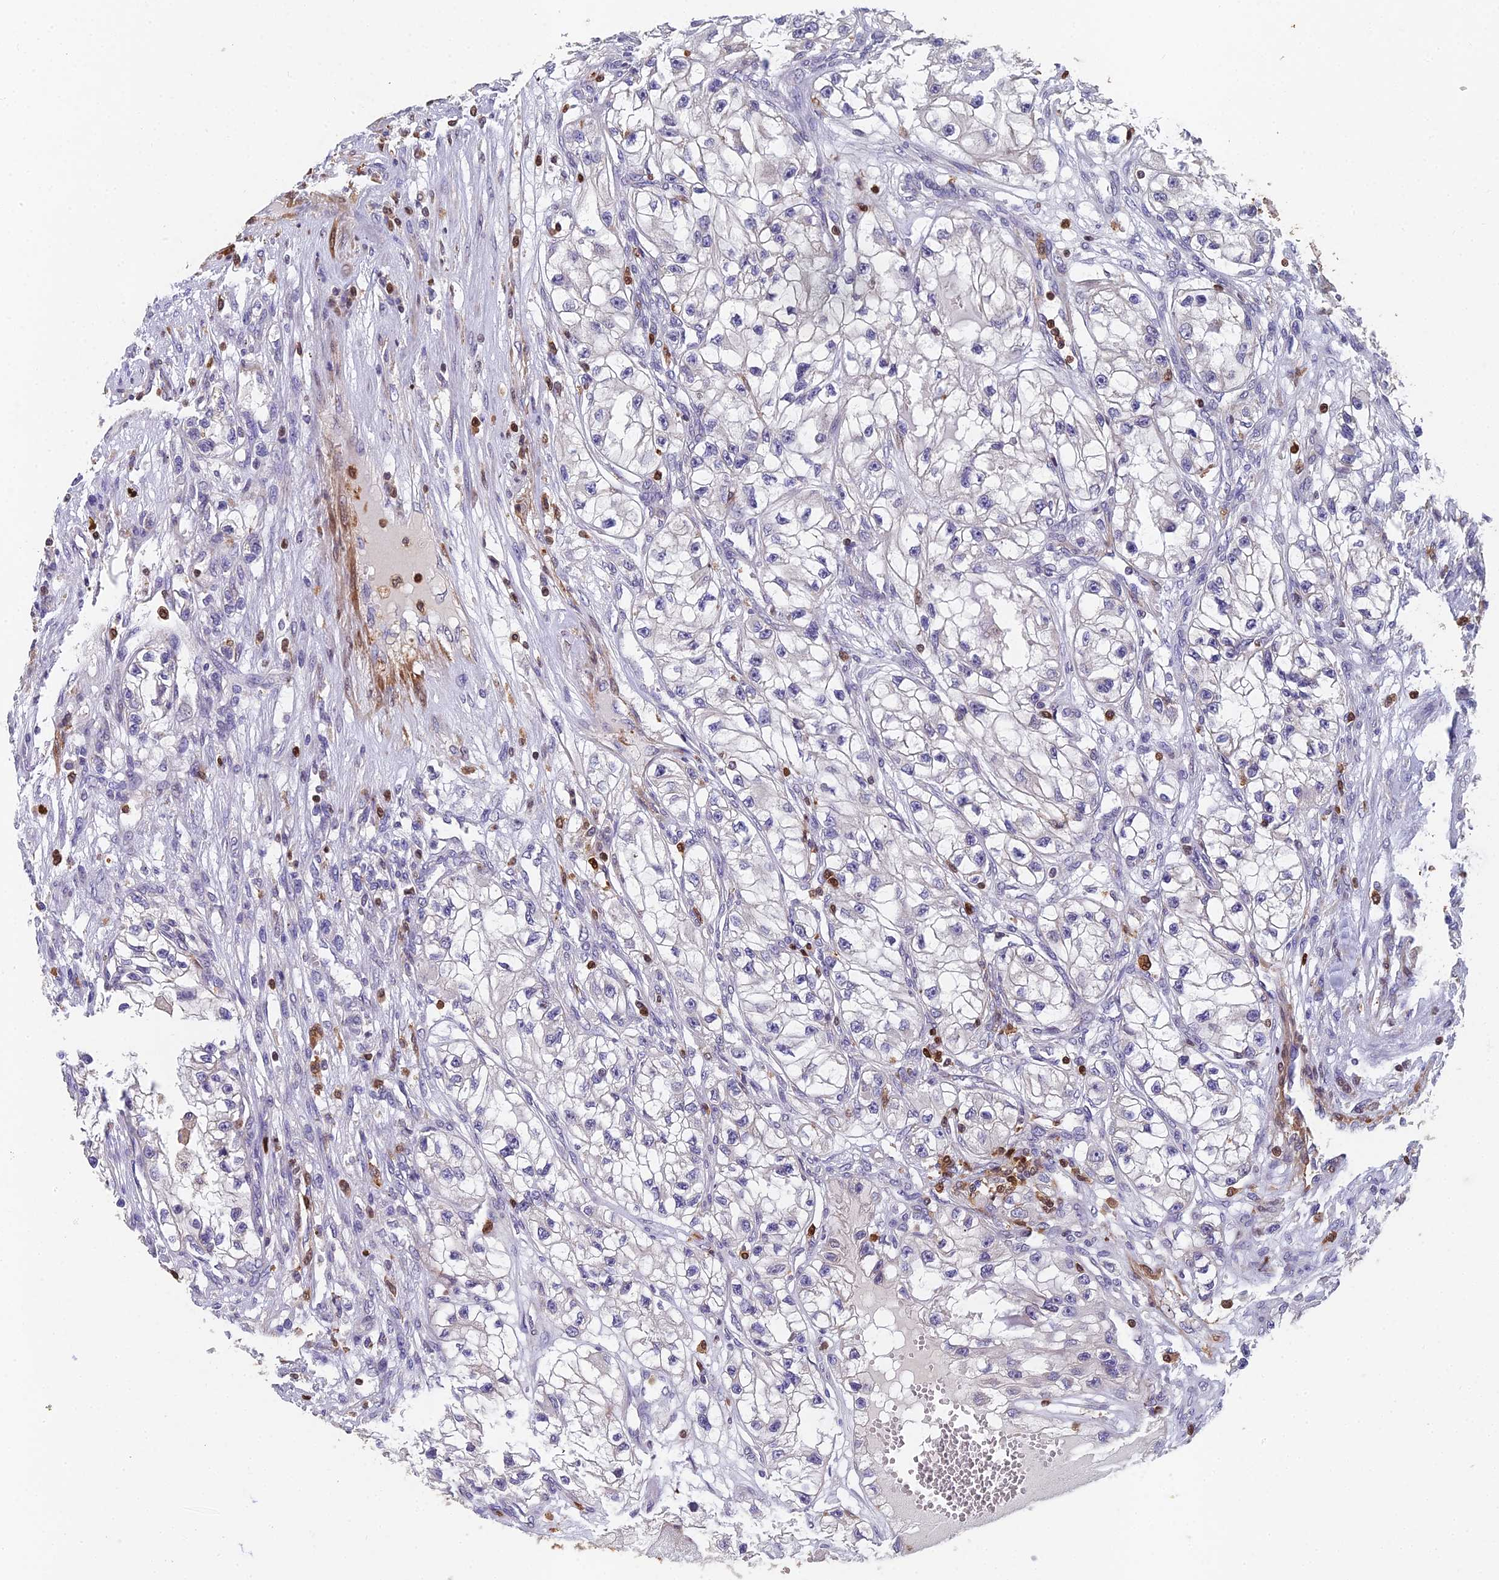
{"staining": {"intensity": "negative", "quantity": "none", "location": "none"}, "tissue": "renal cancer", "cell_type": "Tumor cells", "image_type": "cancer", "snomed": [{"axis": "morphology", "description": "Adenocarcinoma, NOS"}, {"axis": "topography", "description": "Kidney"}], "caption": "DAB (3,3'-diaminobenzidine) immunohistochemical staining of renal adenocarcinoma demonstrates no significant expression in tumor cells.", "gene": "GALK2", "patient": {"sex": "female", "age": 57}}